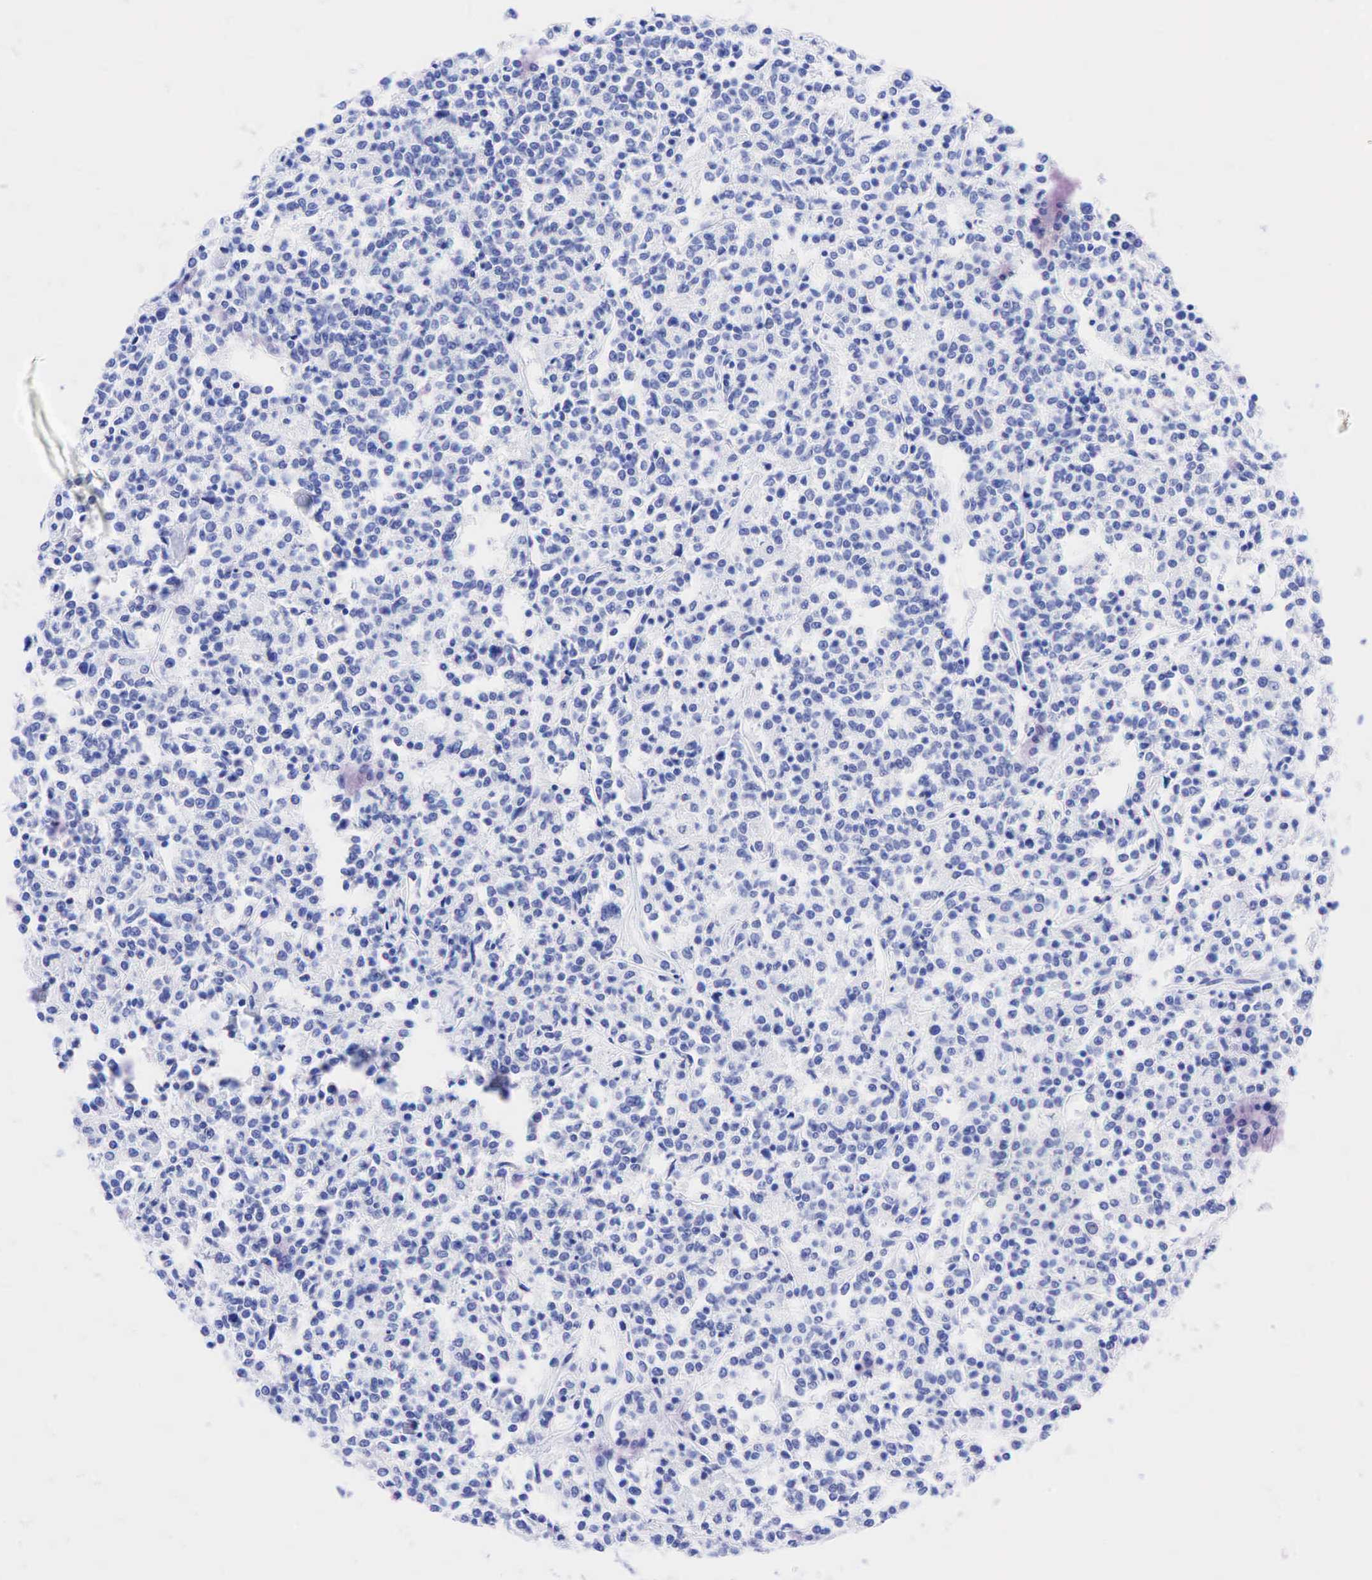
{"staining": {"intensity": "negative", "quantity": "none", "location": "none"}, "tissue": "lymphoma", "cell_type": "Tumor cells", "image_type": "cancer", "snomed": [{"axis": "morphology", "description": "Malignant lymphoma, non-Hodgkin's type, Low grade"}, {"axis": "topography", "description": "Small intestine"}], "caption": "A high-resolution image shows IHC staining of lymphoma, which exhibits no significant positivity in tumor cells.", "gene": "KRT19", "patient": {"sex": "female", "age": 59}}